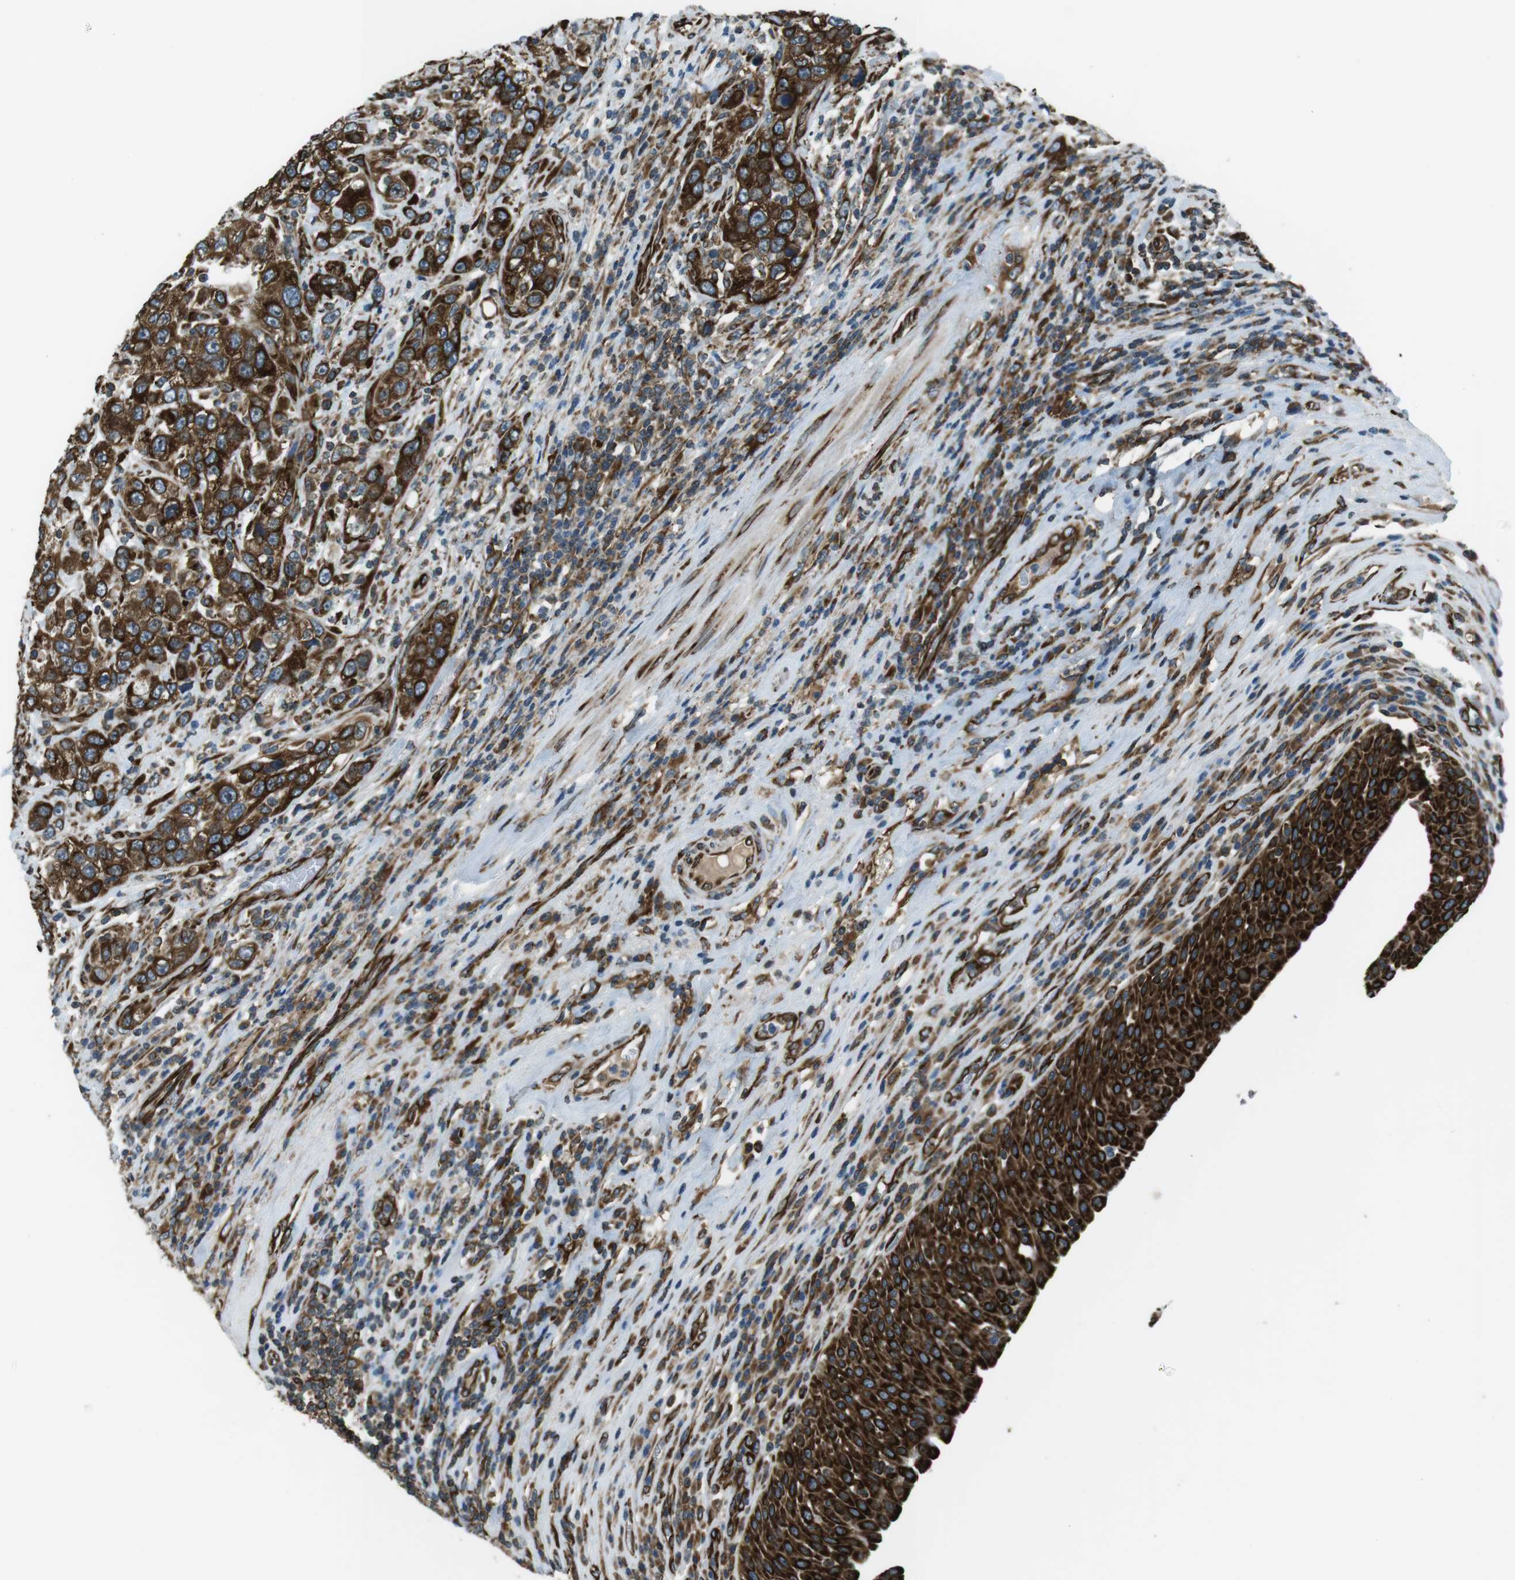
{"staining": {"intensity": "strong", "quantity": ">75%", "location": "cytoplasmic/membranous"}, "tissue": "urothelial cancer", "cell_type": "Tumor cells", "image_type": "cancer", "snomed": [{"axis": "morphology", "description": "Urothelial carcinoma, High grade"}, {"axis": "topography", "description": "Urinary bladder"}], "caption": "Urothelial cancer stained for a protein demonstrates strong cytoplasmic/membranous positivity in tumor cells.", "gene": "KTN1", "patient": {"sex": "female", "age": 80}}